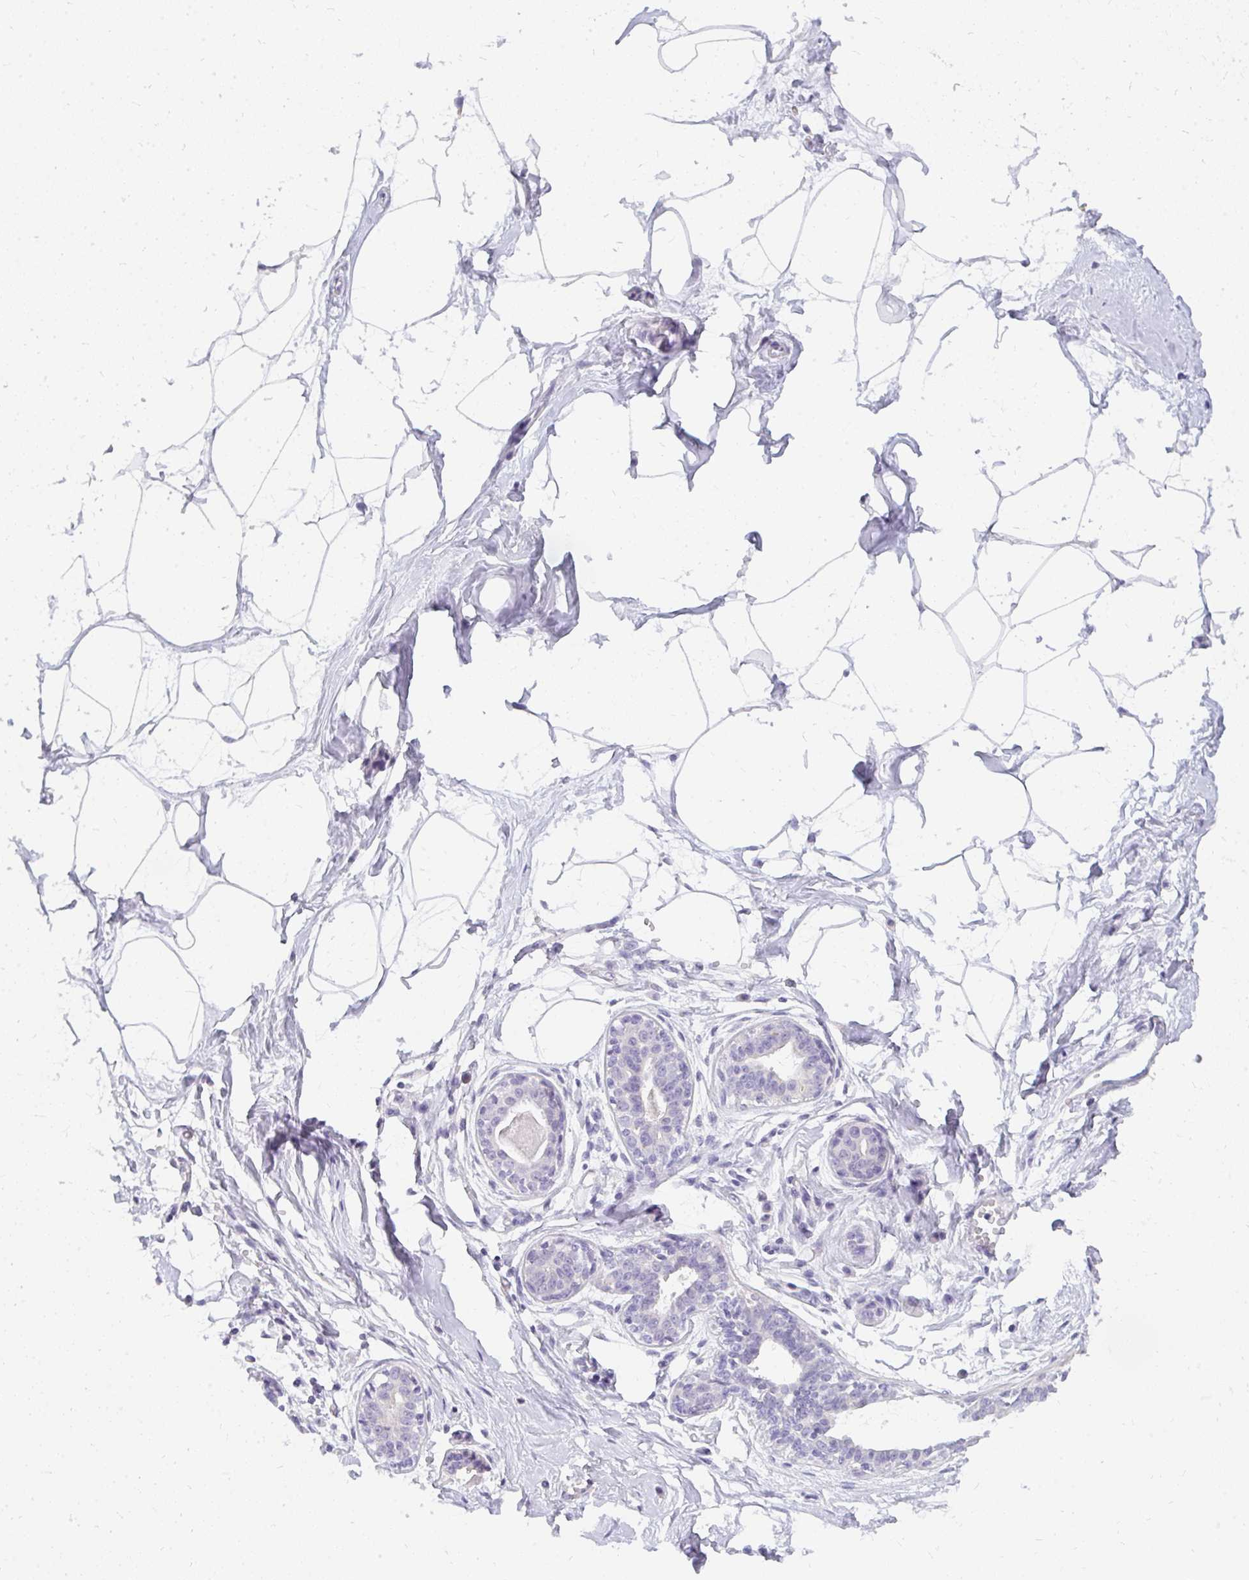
{"staining": {"intensity": "negative", "quantity": "none", "location": "none"}, "tissue": "breast", "cell_type": "Adipocytes", "image_type": "normal", "snomed": [{"axis": "morphology", "description": "Normal tissue, NOS"}, {"axis": "topography", "description": "Breast"}], "caption": "A photomicrograph of human breast is negative for staining in adipocytes. (DAB (3,3'-diaminobenzidine) IHC with hematoxylin counter stain).", "gene": "PPP1R3G", "patient": {"sex": "female", "age": 45}}